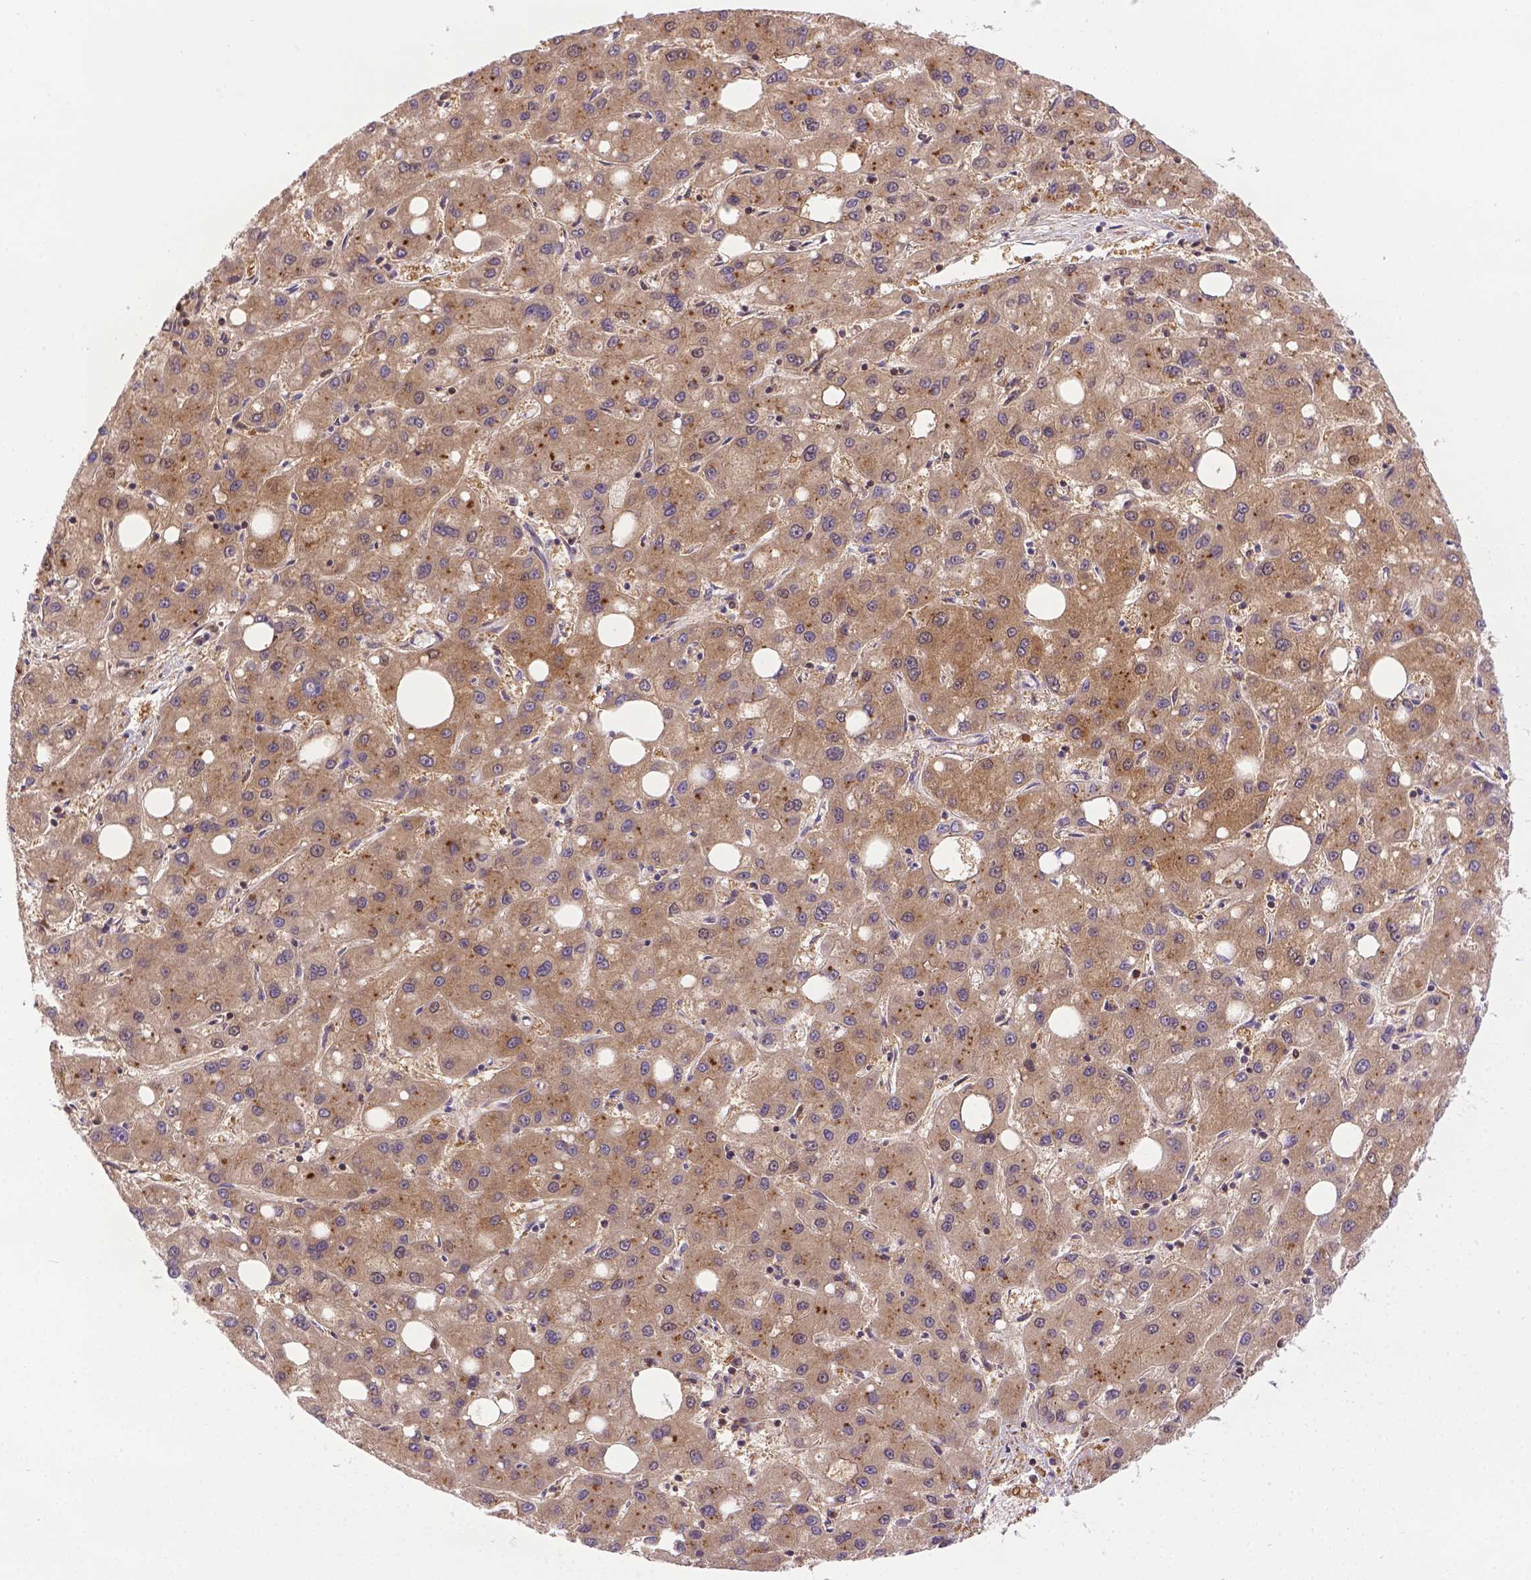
{"staining": {"intensity": "weak", "quantity": ">75%", "location": "cytoplasmic/membranous"}, "tissue": "liver cancer", "cell_type": "Tumor cells", "image_type": "cancer", "snomed": [{"axis": "morphology", "description": "Carcinoma, Hepatocellular, NOS"}, {"axis": "topography", "description": "Liver"}], "caption": "Liver cancer (hepatocellular carcinoma) was stained to show a protein in brown. There is low levels of weak cytoplasmic/membranous expression in approximately >75% of tumor cells.", "gene": "TM4SF18", "patient": {"sex": "male", "age": 73}}